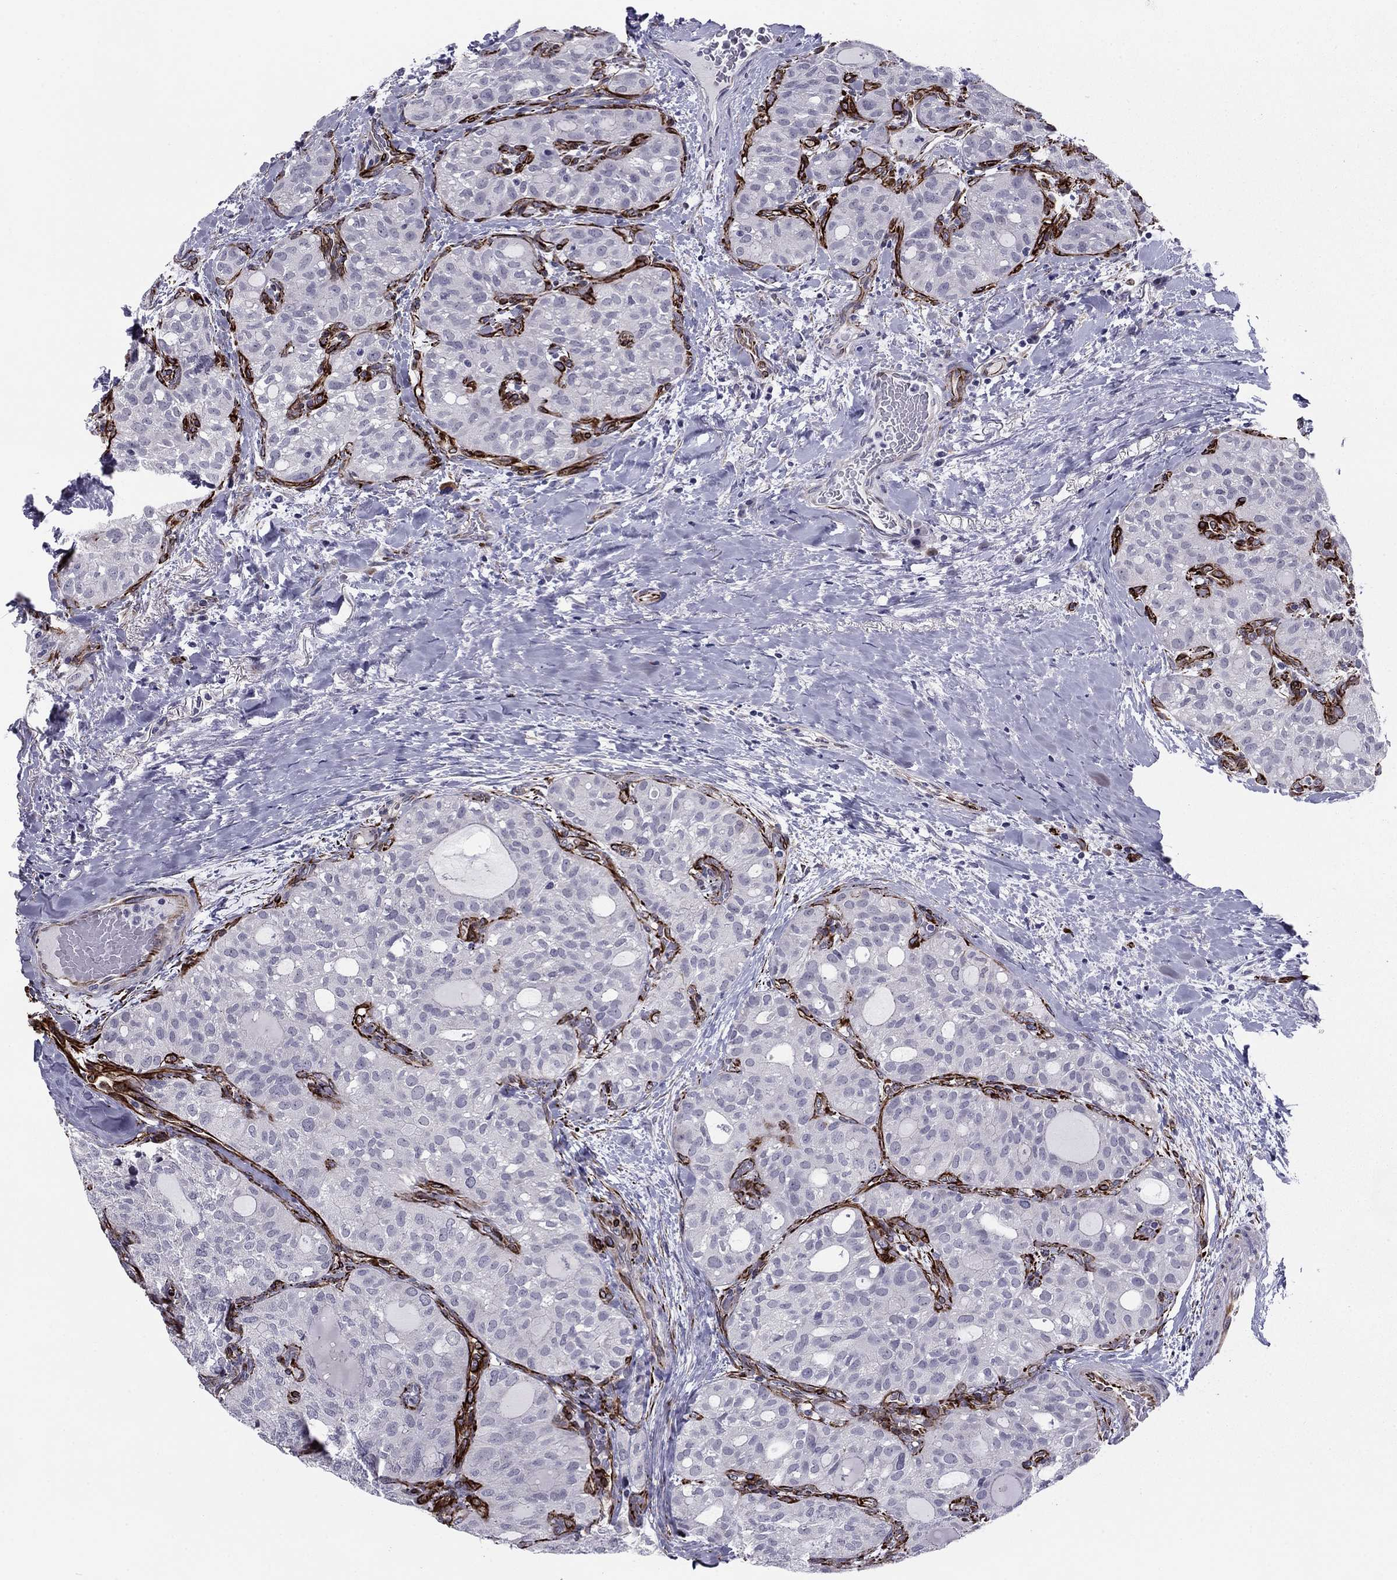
{"staining": {"intensity": "negative", "quantity": "none", "location": "none"}, "tissue": "thyroid cancer", "cell_type": "Tumor cells", "image_type": "cancer", "snomed": [{"axis": "morphology", "description": "Follicular adenoma carcinoma, NOS"}, {"axis": "topography", "description": "Thyroid gland"}], "caption": "DAB (3,3'-diaminobenzidine) immunohistochemical staining of thyroid cancer demonstrates no significant expression in tumor cells.", "gene": "ANKS4B", "patient": {"sex": "male", "age": 75}}